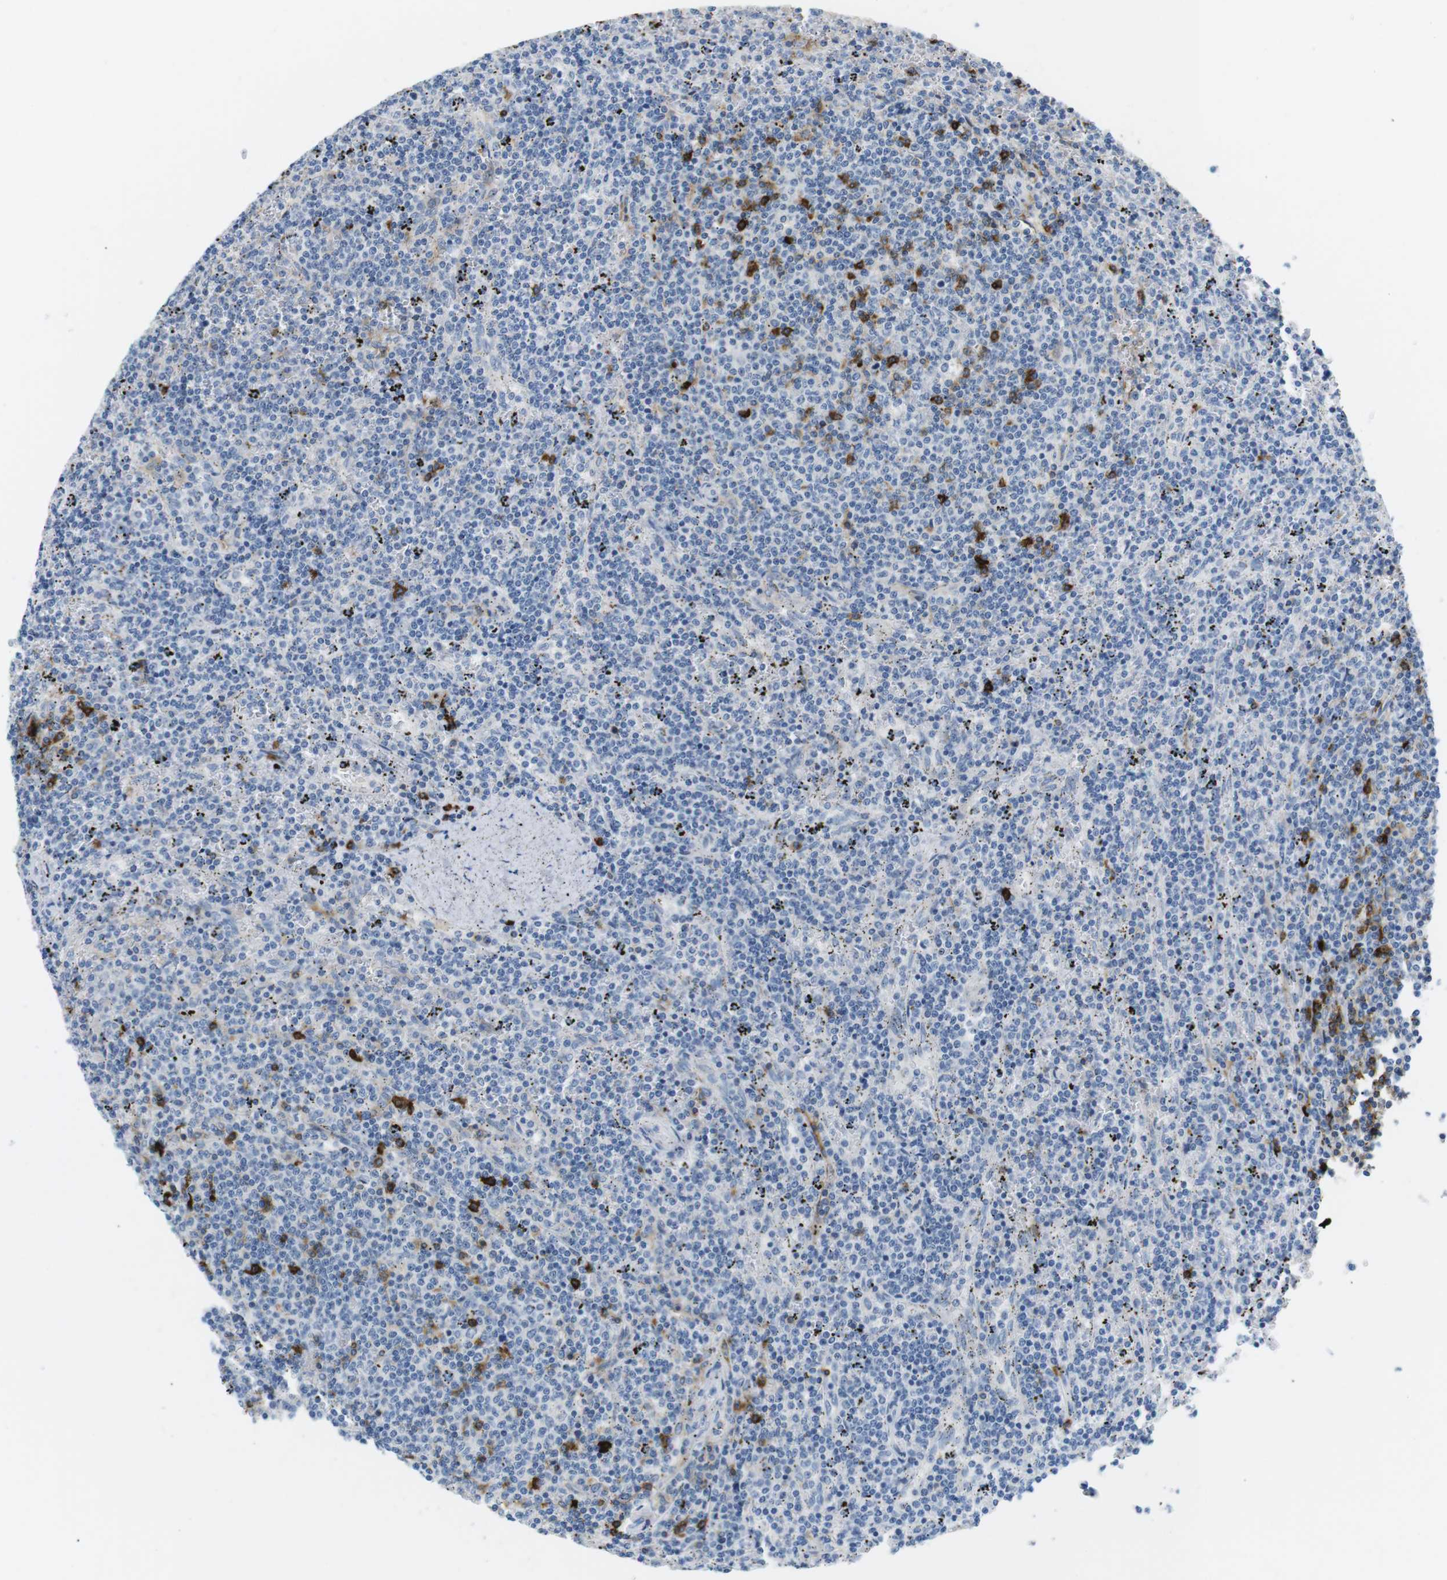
{"staining": {"intensity": "negative", "quantity": "none", "location": "none"}, "tissue": "lymphoma", "cell_type": "Tumor cells", "image_type": "cancer", "snomed": [{"axis": "morphology", "description": "Malignant lymphoma, non-Hodgkin's type, Low grade"}, {"axis": "topography", "description": "Spleen"}], "caption": "A photomicrograph of human lymphoma is negative for staining in tumor cells.", "gene": "TNFRSF4", "patient": {"sex": "female", "age": 50}}